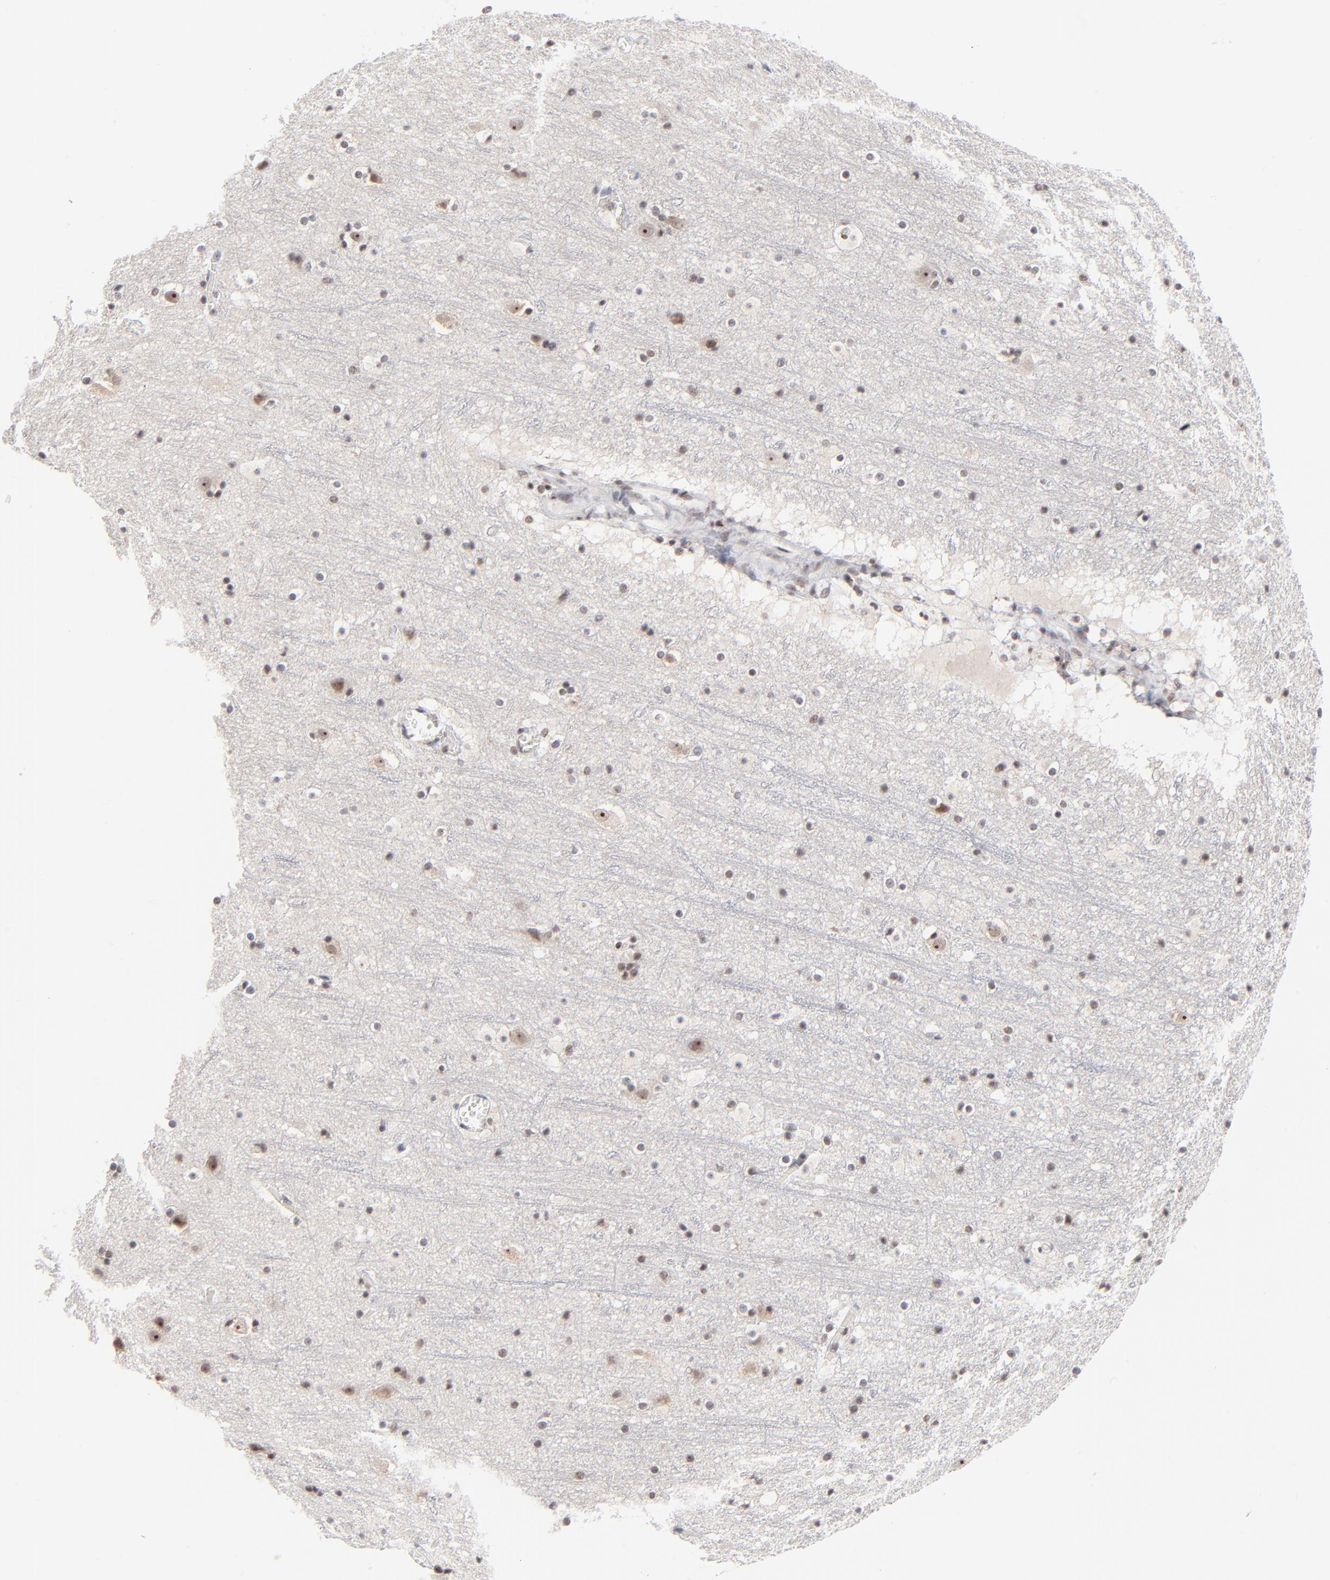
{"staining": {"intensity": "negative", "quantity": "none", "location": "none"}, "tissue": "cerebral cortex", "cell_type": "Endothelial cells", "image_type": "normal", "snomed": [{"axis": "morphology", "description": "Normal tissue, NOS"}, {"axis": "topography", "description": "Cerebral cortex"}], "caption": "The image reveals no staining of endothelial cells in benign cerebral cortex.", "gene": "ZNF143", "patient": {"sex": "male", "age": 45}}